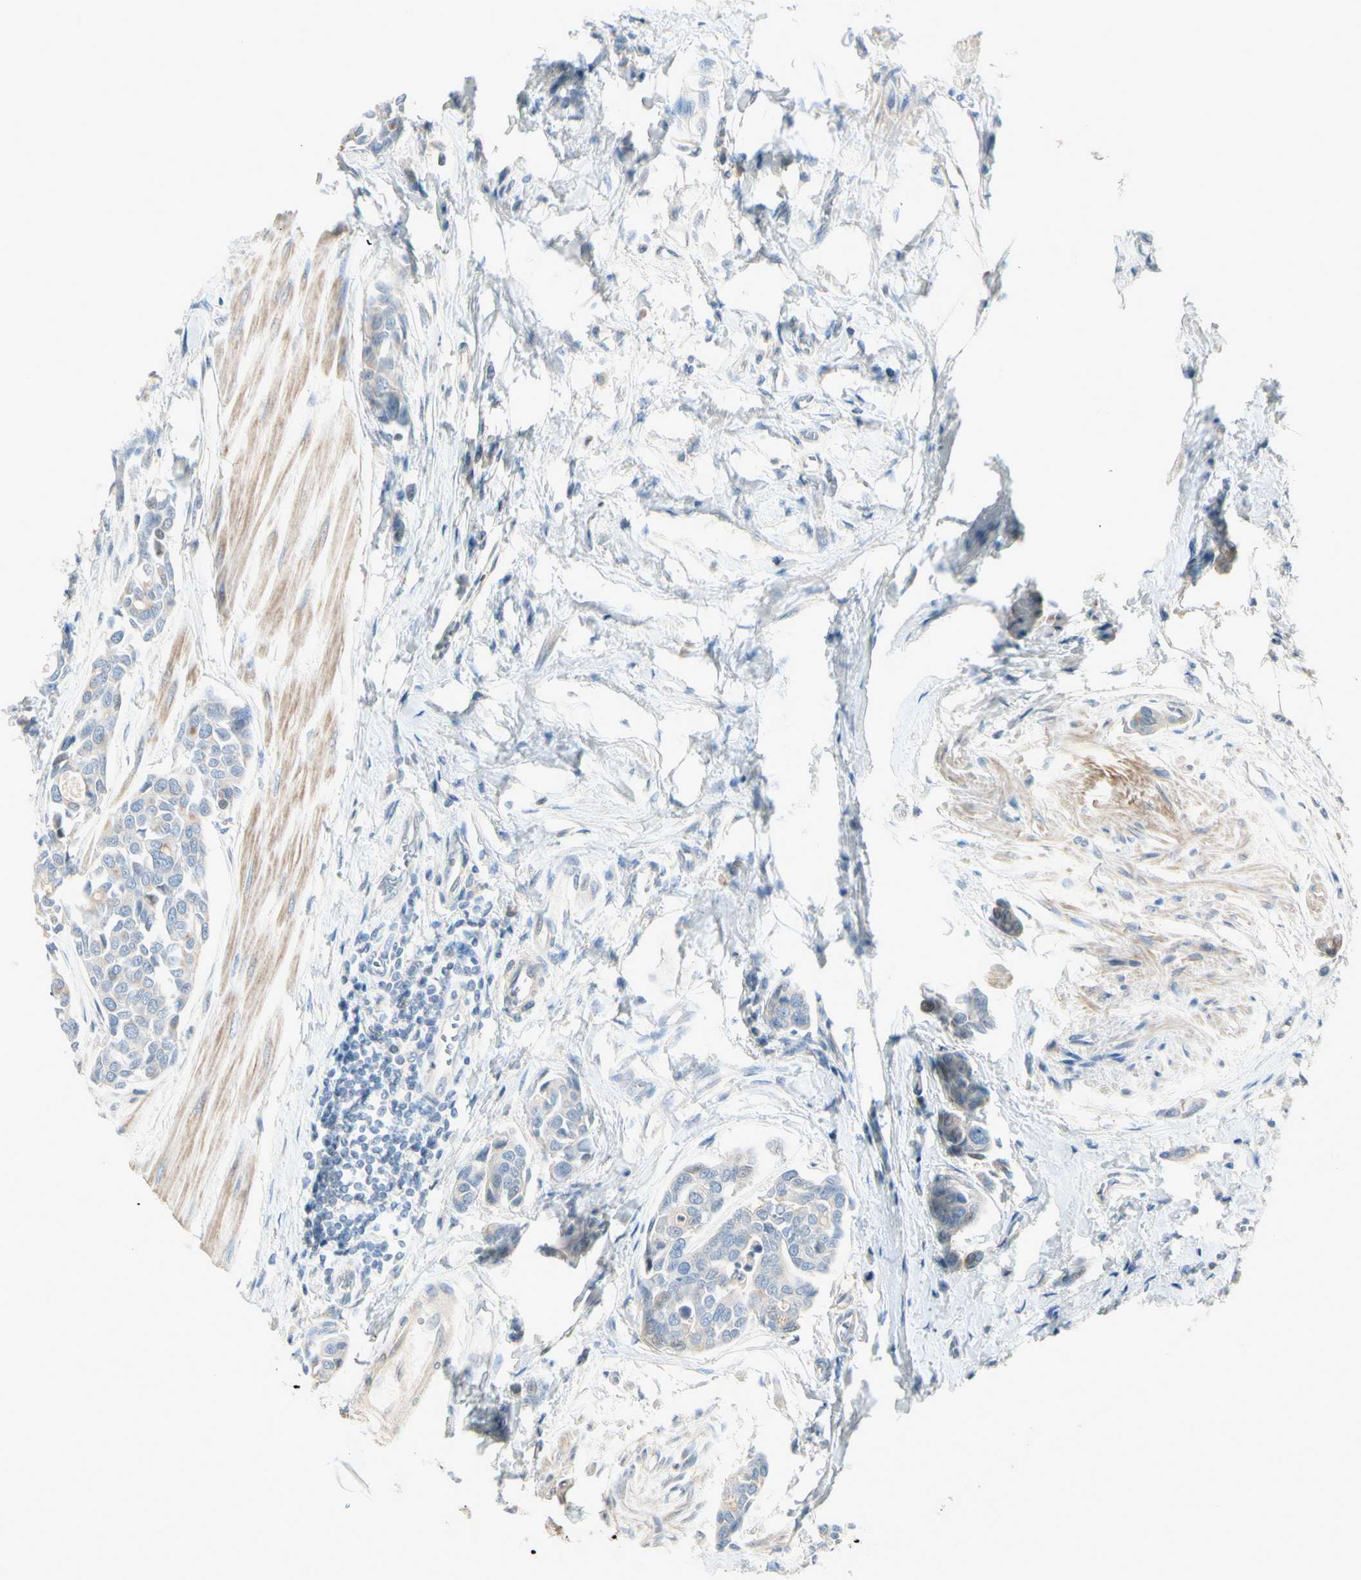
{"staining": {"intensity": "negative", "quantity": "none", "location": "none"}, "tissue": "urothelial cancer", "cell_type": "Tumor cells", "image_type": "cancer", "snomed": [{"axis": "morphology", "description": "Urothelial carcinoma, High grade"}, {"axis": "topography", "description": "Urinary bladder"}], "caption": "Tumor cells are negative for protein expression in human urothelial carcinoma (high-grade).", "gene": "CYP2E1", "patient": {"sex": "male", "age": 78}}